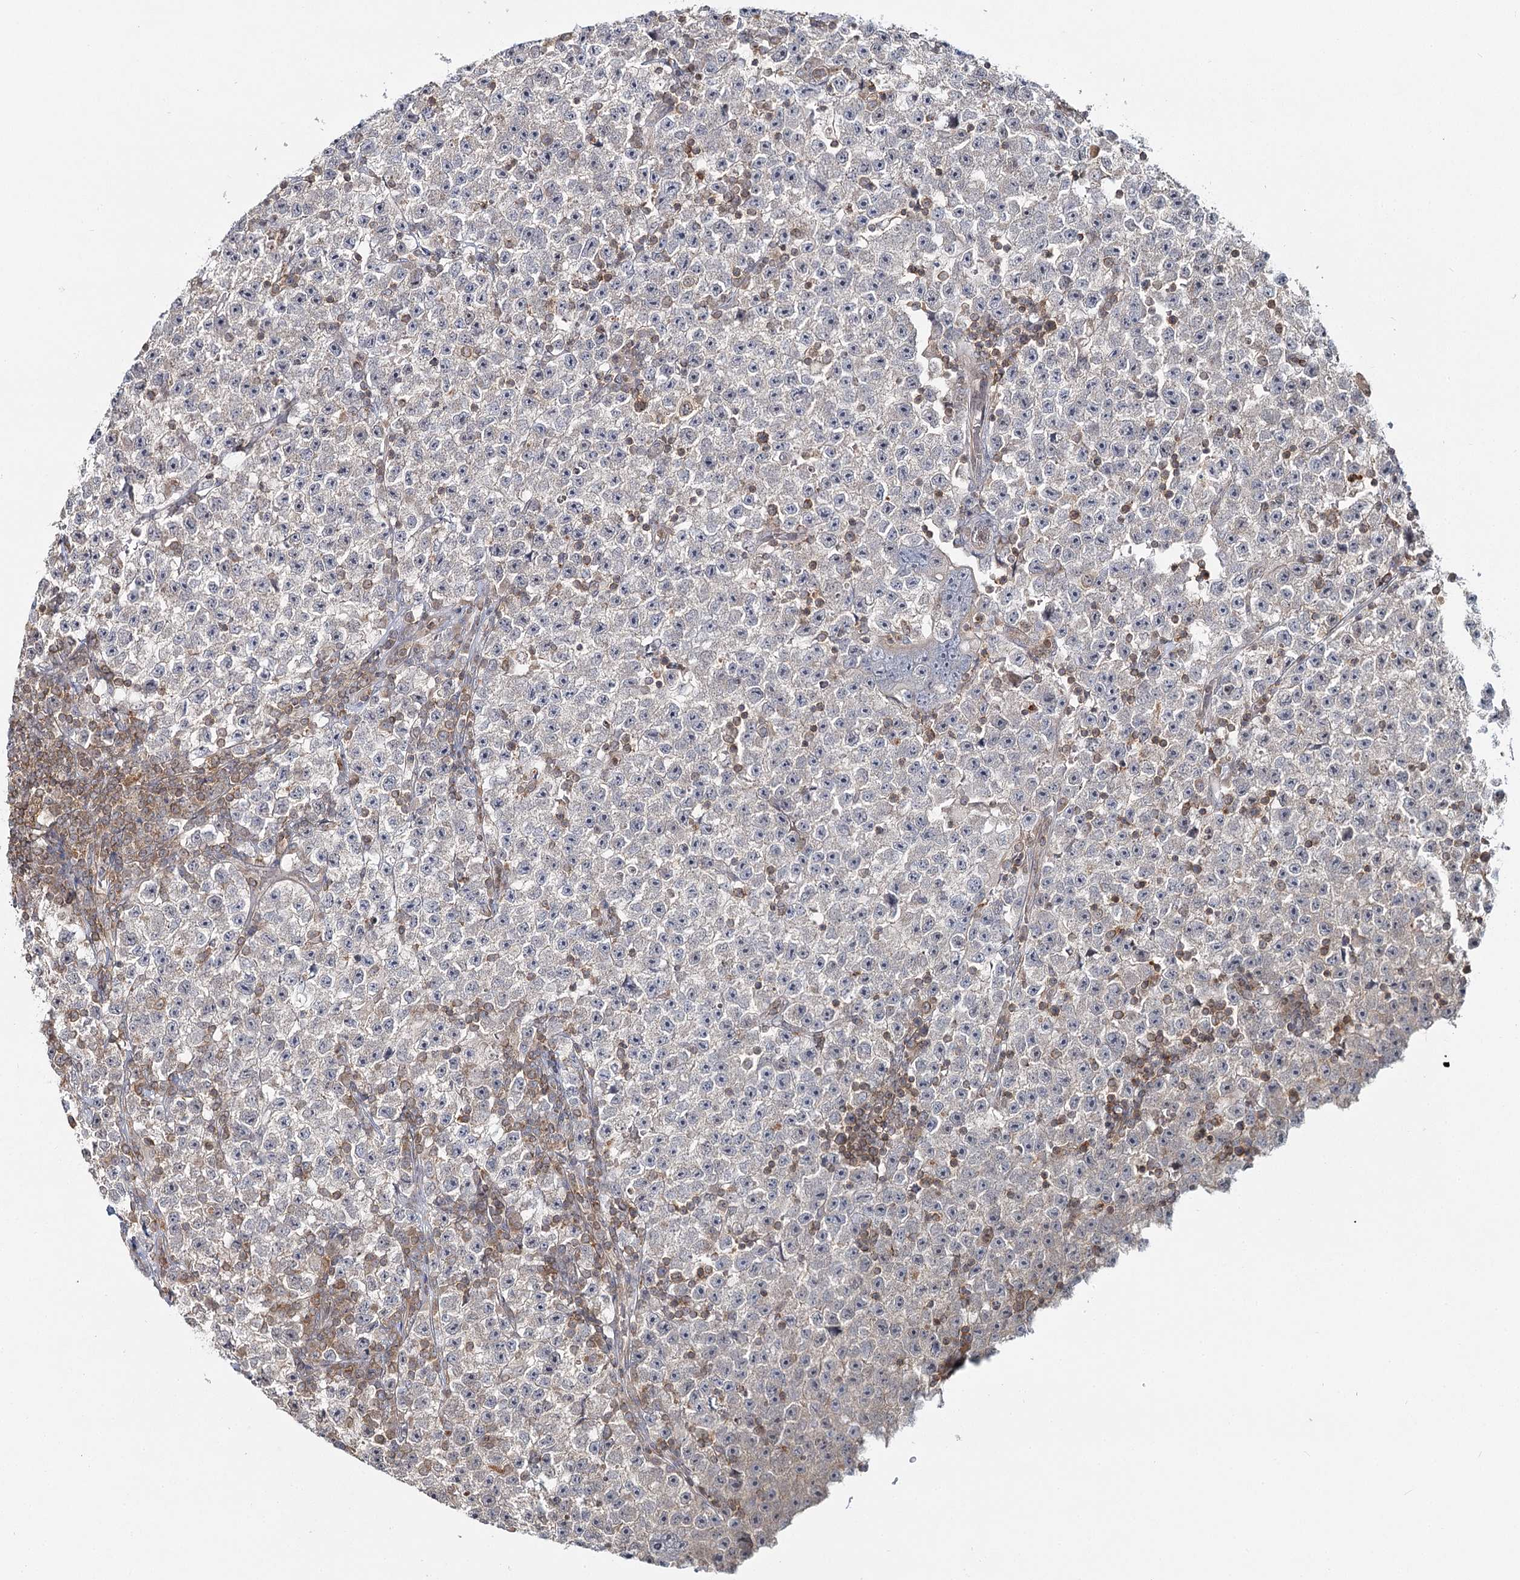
{"staining": {"intensity": "negative", "quantity": "none", "location": "none"}, "tissue": "testis cancer", "cell_type": "Tumor cells", "image_type": "cancer", "snomed": [{"axis": "morphology", "description": "Seminoma, NOS"}, {"axis": "topography", "description": "Testis"}], "caption": "DAB (3,3'-diaminobenzidine) immunohistochemical staining of testis seminoma demonstrates no significant expression in tumor cells. Brightfield microscopy of immunohistochemistry (IHC) stained with DAB (3,3'-diaminobenzidine) (brown) and hematoxylin (blue), captured at high magnification.", "gene": "FAM120B", "patient": {"sex": "male", "age": 22}}